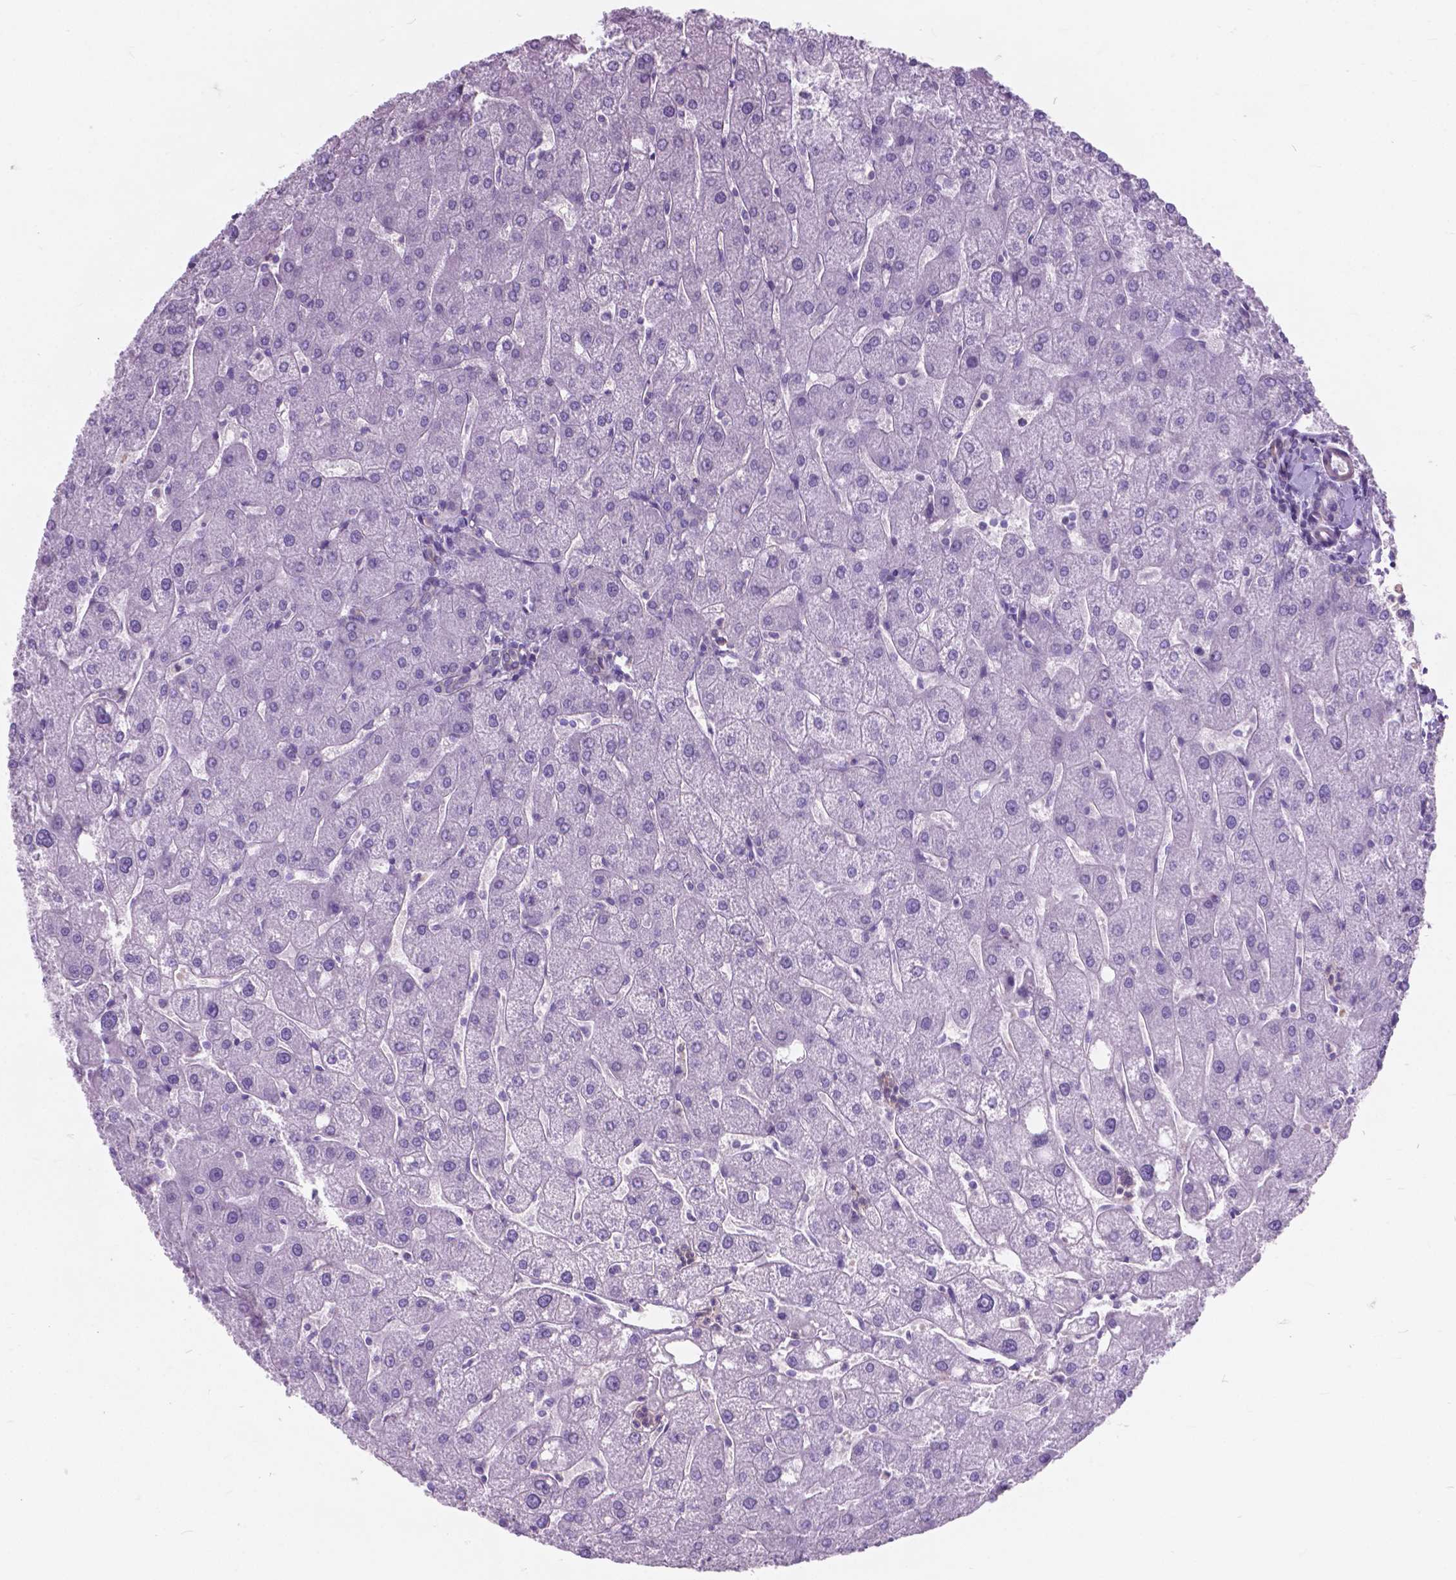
{"staining": {"intensity": "negative", "quantity": "none", "location": "none"}, "tissue": "liver", "cell_type": "Cholangiocytes", "image_type": "normal", "snomed": [{"axis": "morphology", "description": "Normal tissue, NOS"}, {"axis": "topography", "description": "Liver"}], "caption": "A high-resolution histopathology image shows IHC staining of benign liver, which demonstrates no significant expression in cholangiocytes. The staining is performed using DAB brown chromogen with nuclei counter-stained in using hematoxylin.", "gene": "KIAA0040", "patient": {"sex": "male", "age": 67}}